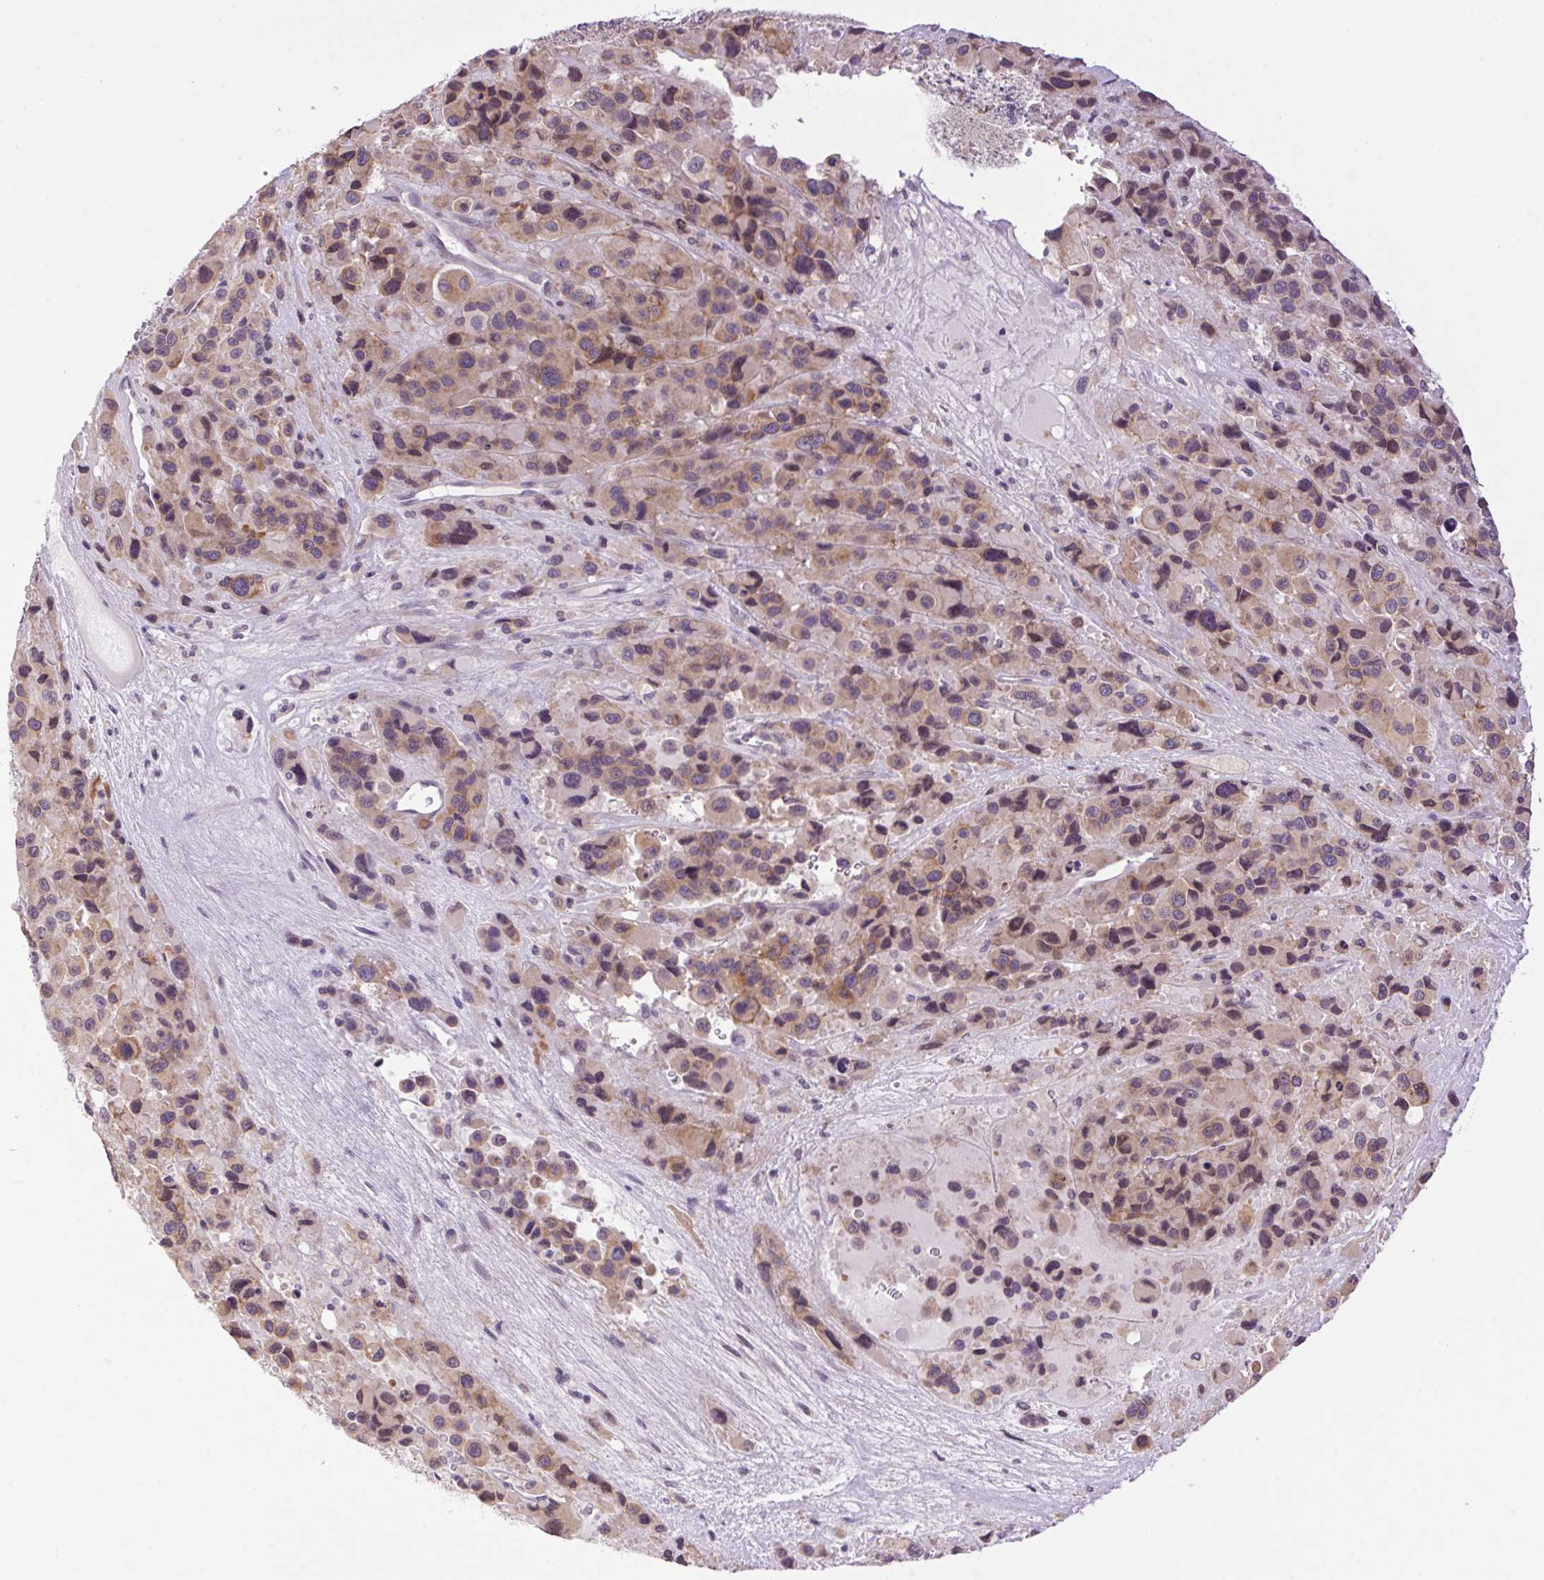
{"staining": {"intensity": "weak", "quantity": ">75%", "location": "cytoplasmic/membranous"}, "tissue": "melanoma", "cell_type": "Tumor cells", "image_type": "cancer", "snomed": [{"axis": "morphology", "description": "Malignant melanoma, Metastatic site"}, {"axis": "topography", "description": "Lymph node"}], "caption": "The immunohistochemical stain highlights weak cytoplasmic/membranous positivity in tumor cells of melanoma tissue.", "gene": "SMIM13", "patient": {"sex": "female", "age": 65}}